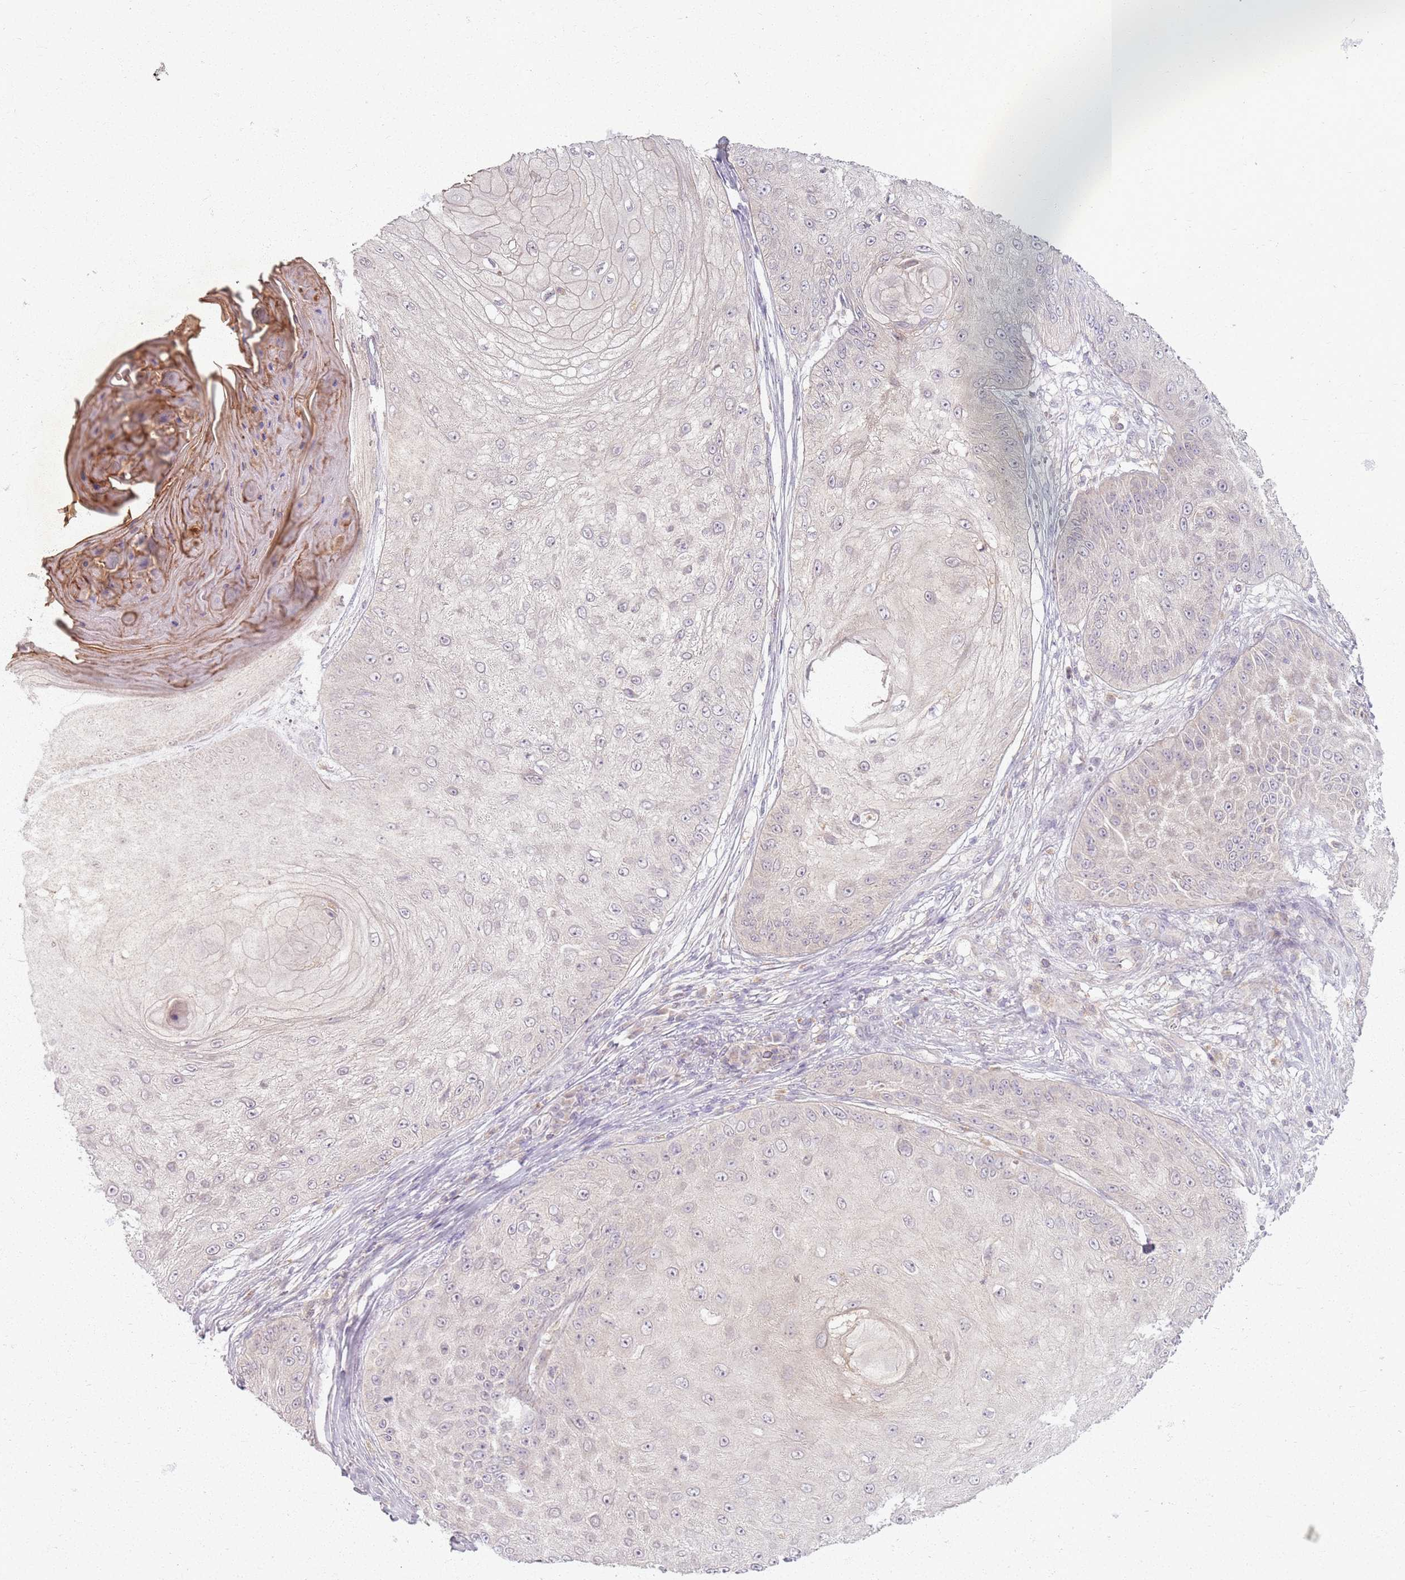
{"staining": {"intensity": "negative", "quantity": "none", "location": "none"}, "tissue": "skin cancer", "cell_type": "Tumor cells", "image_type": "cancer", "snomed": [{"axis": "morphology", "description": "Squamous cell carcinoma, NOS"}, {"axis": "topography", "description": "Skin"}], "caption": "A histopathology image of skin cancer (squamous cell carcinoma) stained for a protein exhibits no brown staining in tumor cells.", "gene": "ZDHHC2", "patient": {"sex": "male", "age": 70}}